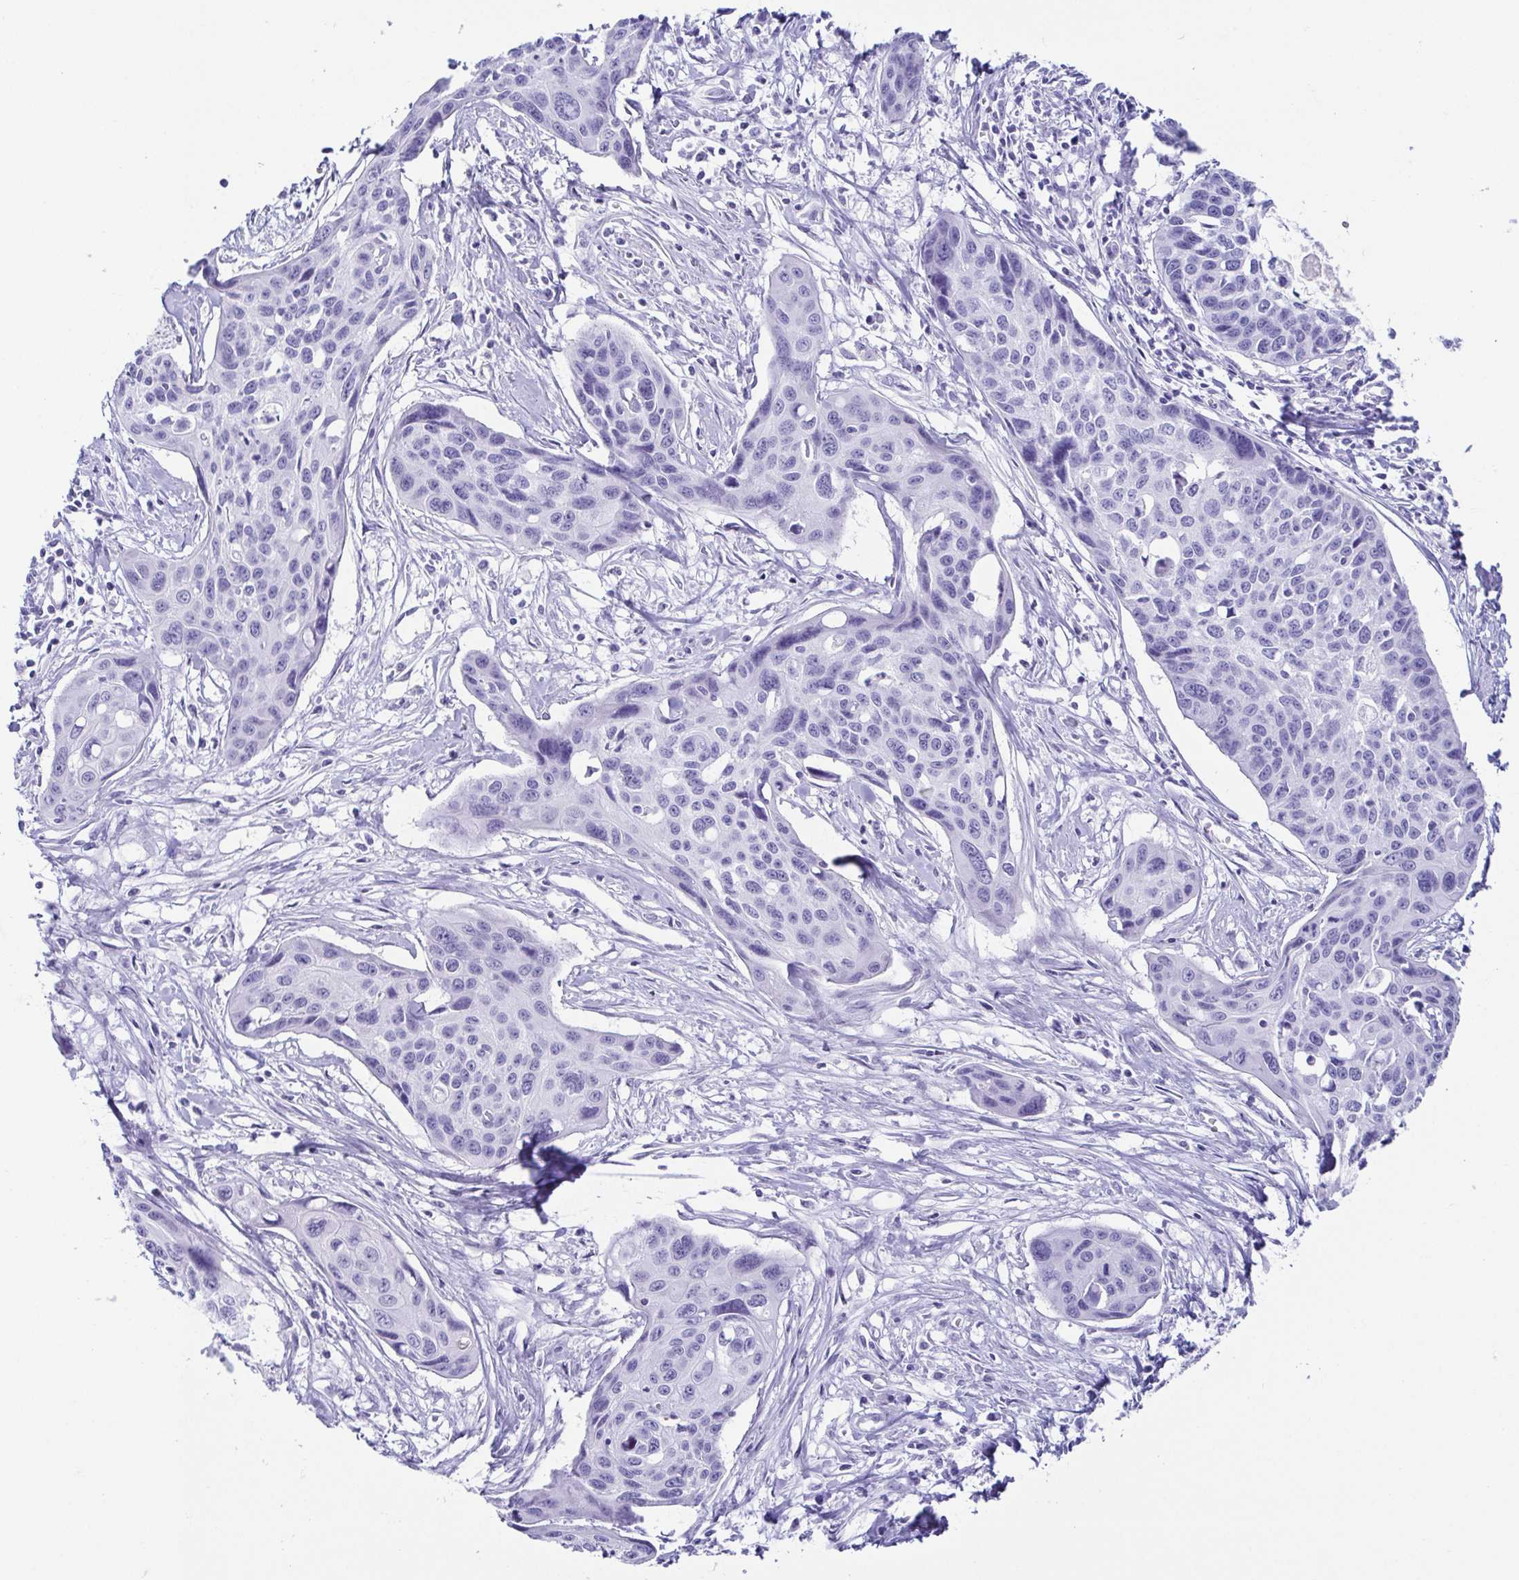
{"staining": {"intensity": "negative", "quantity": "none", "location": "none"}, "tissue": "cervical cancer", "cell_type": "Tumor cells", "image_type": "cancer", "snomed": [{"axis": "morphology", "description": "Squamous cell carcinoma, NOS"}, {"axis": "topography", "description": "Cervix"}], "caption": "The IHC micrograph has no significant expression in tumor cells of cervical cancer tissue.", "gene": "CD164L2", "patient": {"sex": "female", "age": 31}}